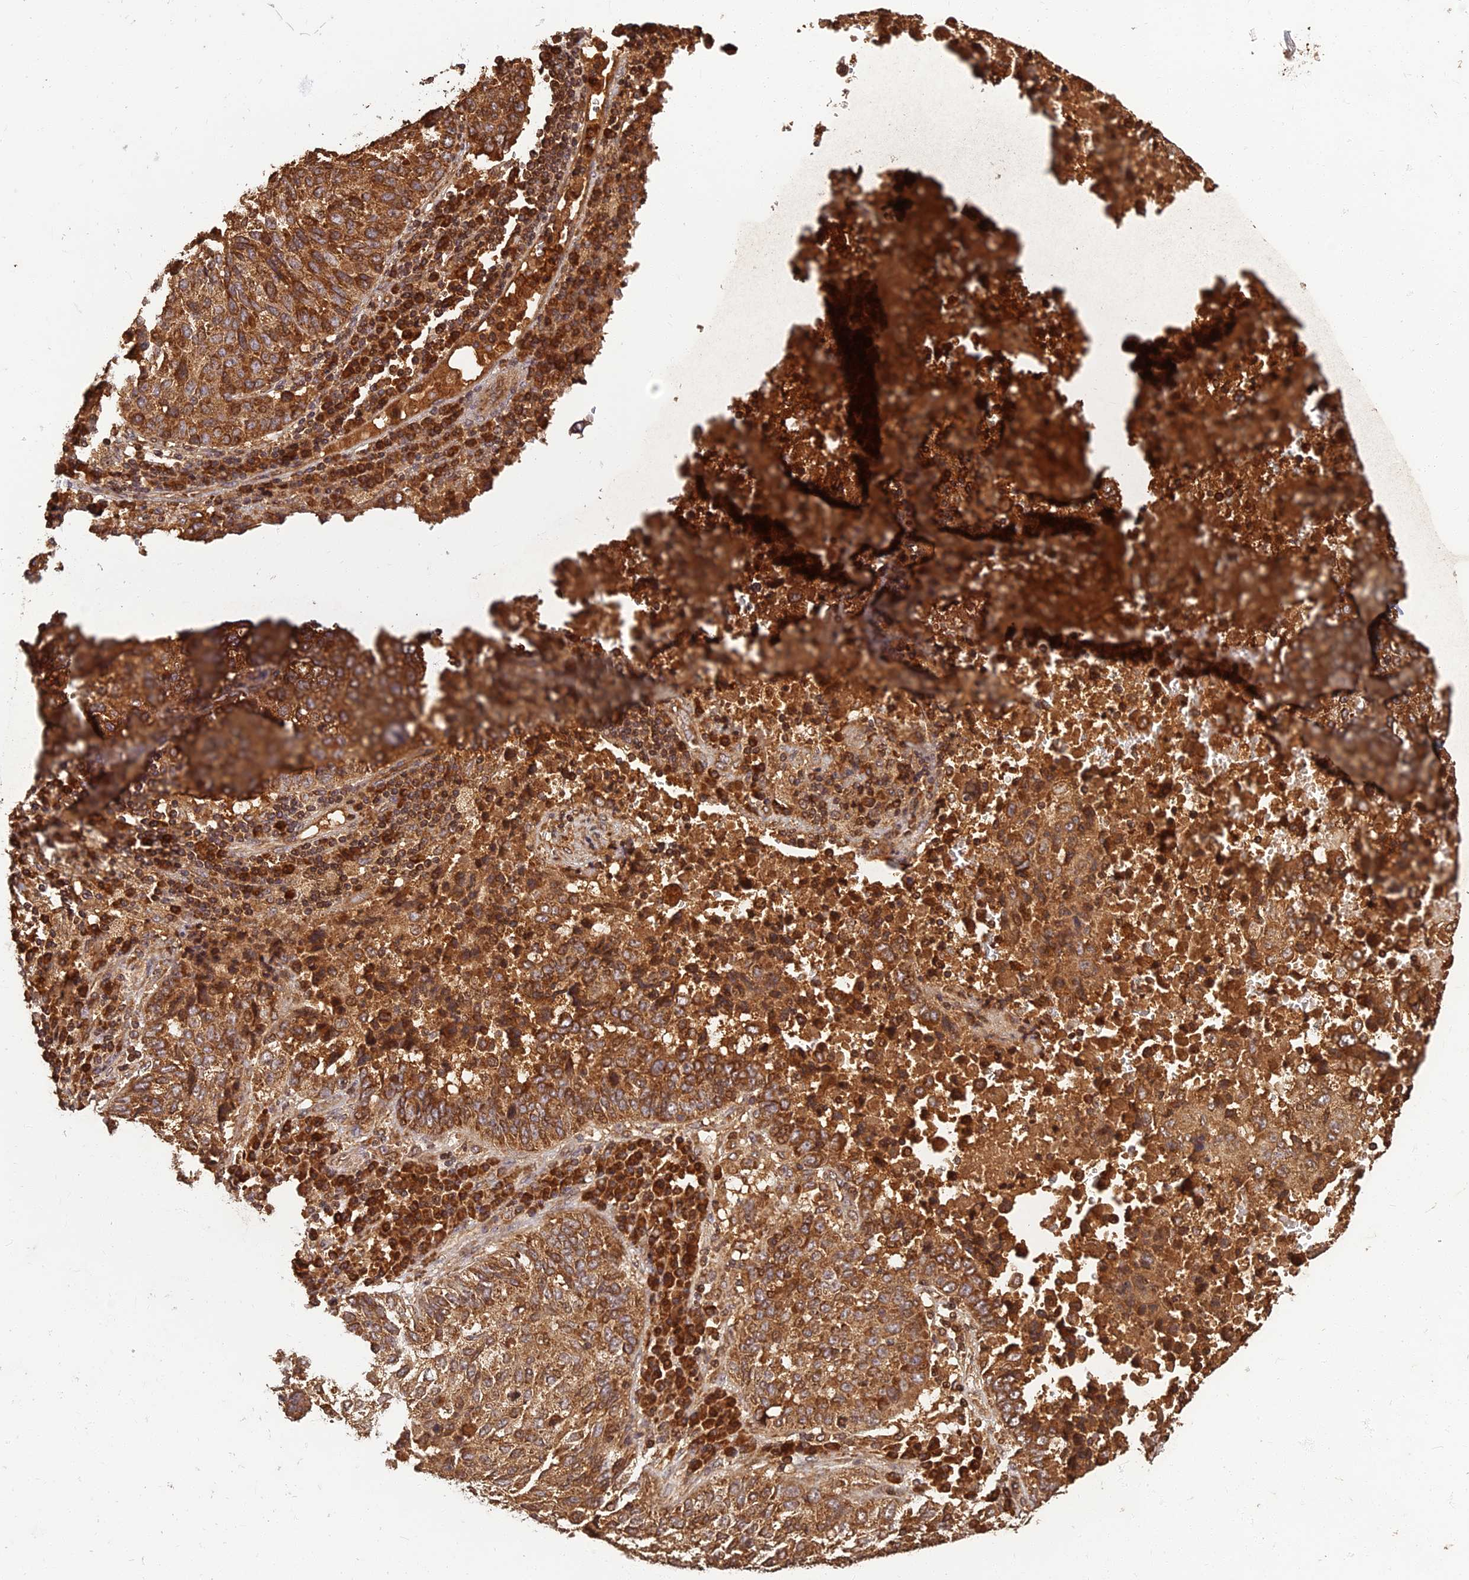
{"staining": {"intensity": "moderate", "quantity": ">75%", "location": "cytoplasmic/membranous"}, "tissue": "lung cancer", "cell_type": "Tumor cells", "image_type": "cancer", "snomed": [{"axis": "morphology", "description": "Squamous cell carcinoma, NOS"}, {"axis": "topography", "description": "Lung"}], "caption": "Immunohistochemistry (IHC) (DAB (3,3'-diaminobenzidine)) staining of human lung cancer (squamous cell carcinoma) reveals moderate cytoplasmic/membranous protein staining in about >75% of tumor cells. (IHC, brightfield microscopy, high magnification).", "gene": "CORO1C", "patient": {"sex": "male", "age": 73}}